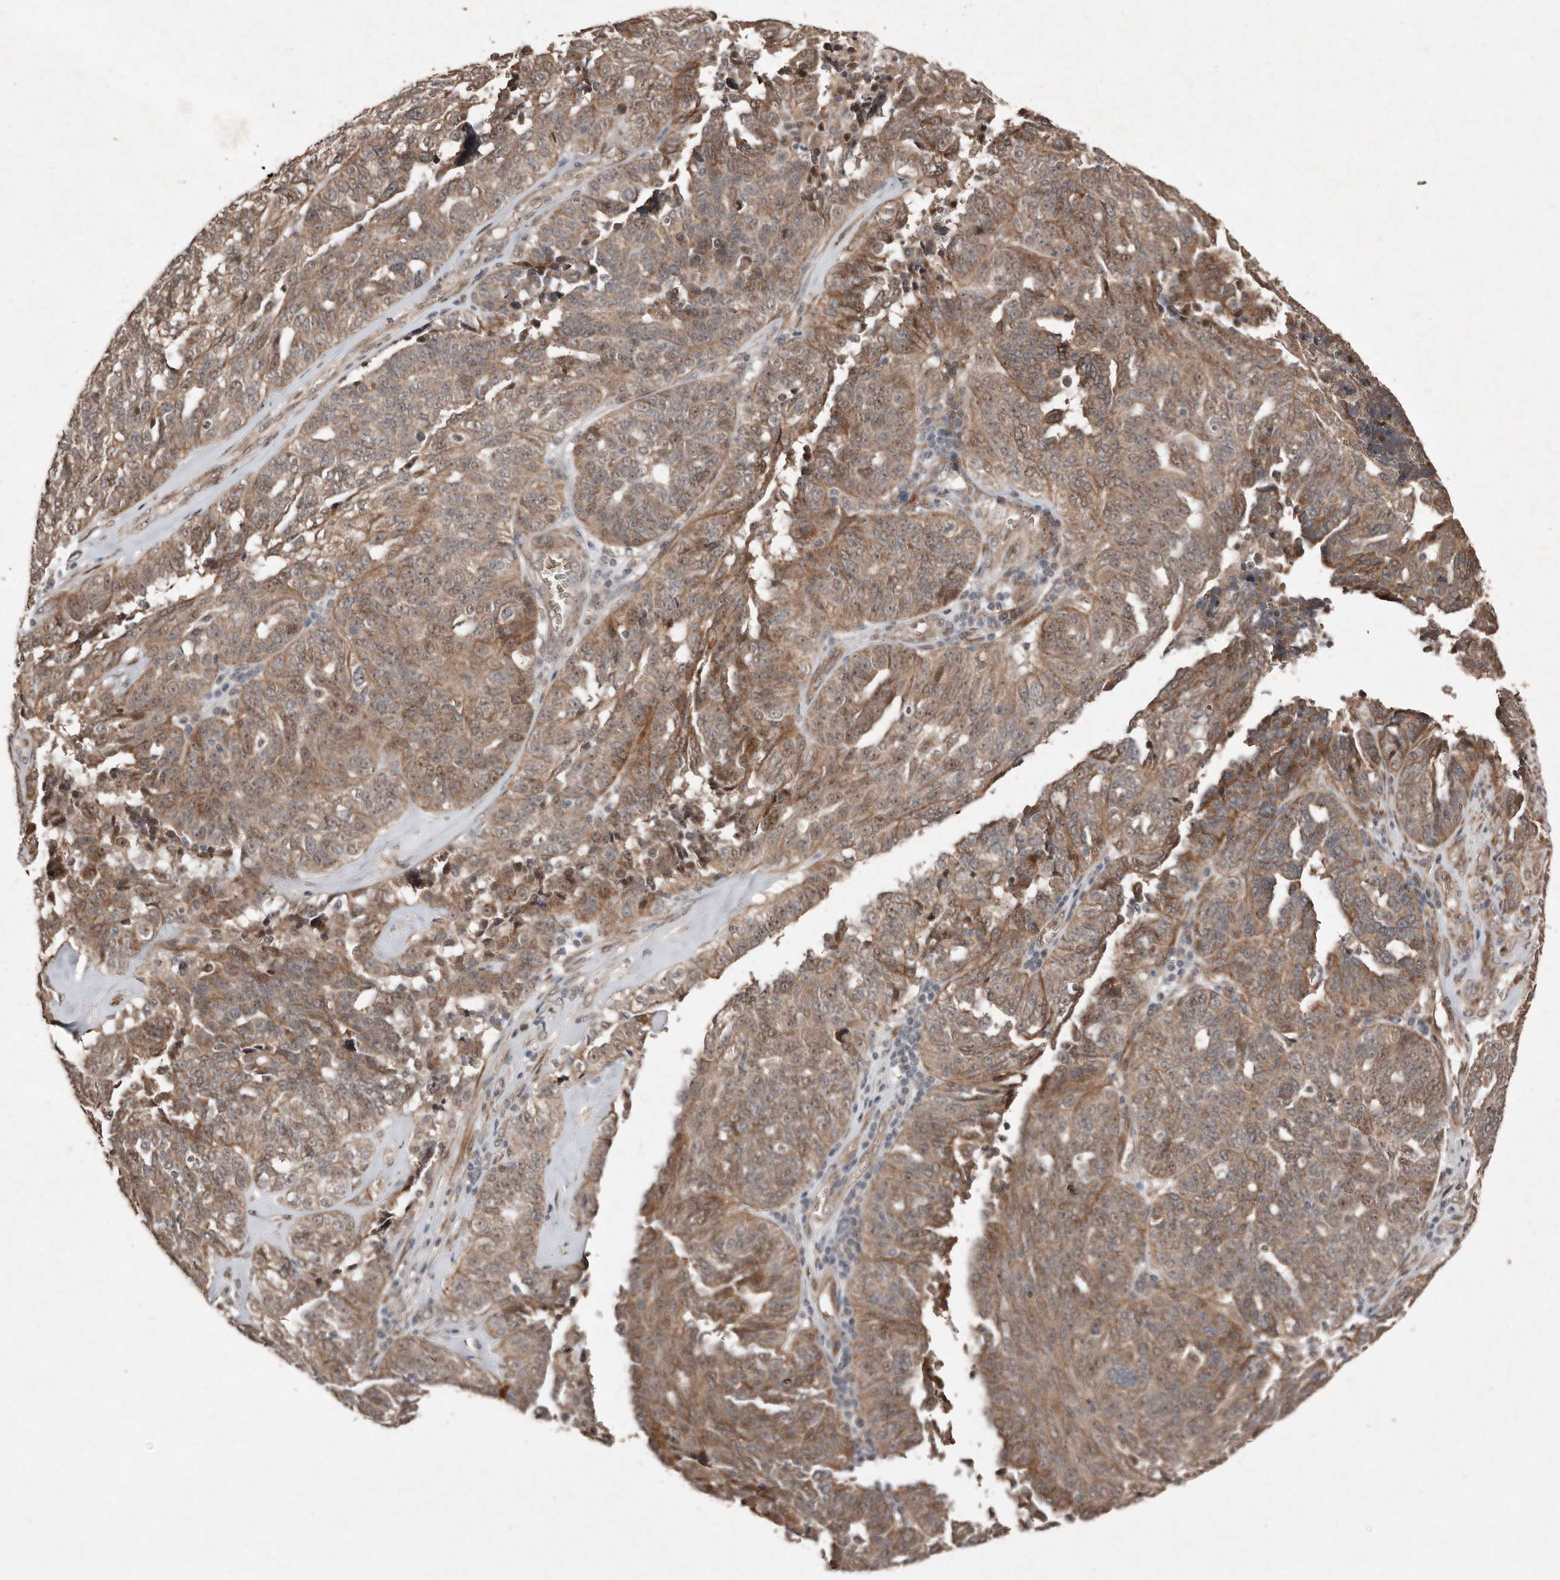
{"staining": {"intensity": "moderate", "quantity": ">75%", "location": "cytoplasmic/membranous"}, "tissue": "ovarian cancer", "cell_type": "Tumor cells", "image_type": "cancer", "snomed": [{"axis": "morphology", "description": "Cystadenocarcinoma, serous, NOS"}, {"axis": "topography", "description": "Ovary"}], "caption": "The micrograph shows staining of ovarian serous cystadenocarcinoma, revealing moderate cytoplasmic/membranous protein expression (brown color) within tumor cells.", "gene": "DIP2C", "patient": {"sex": "female", "age": 59}}